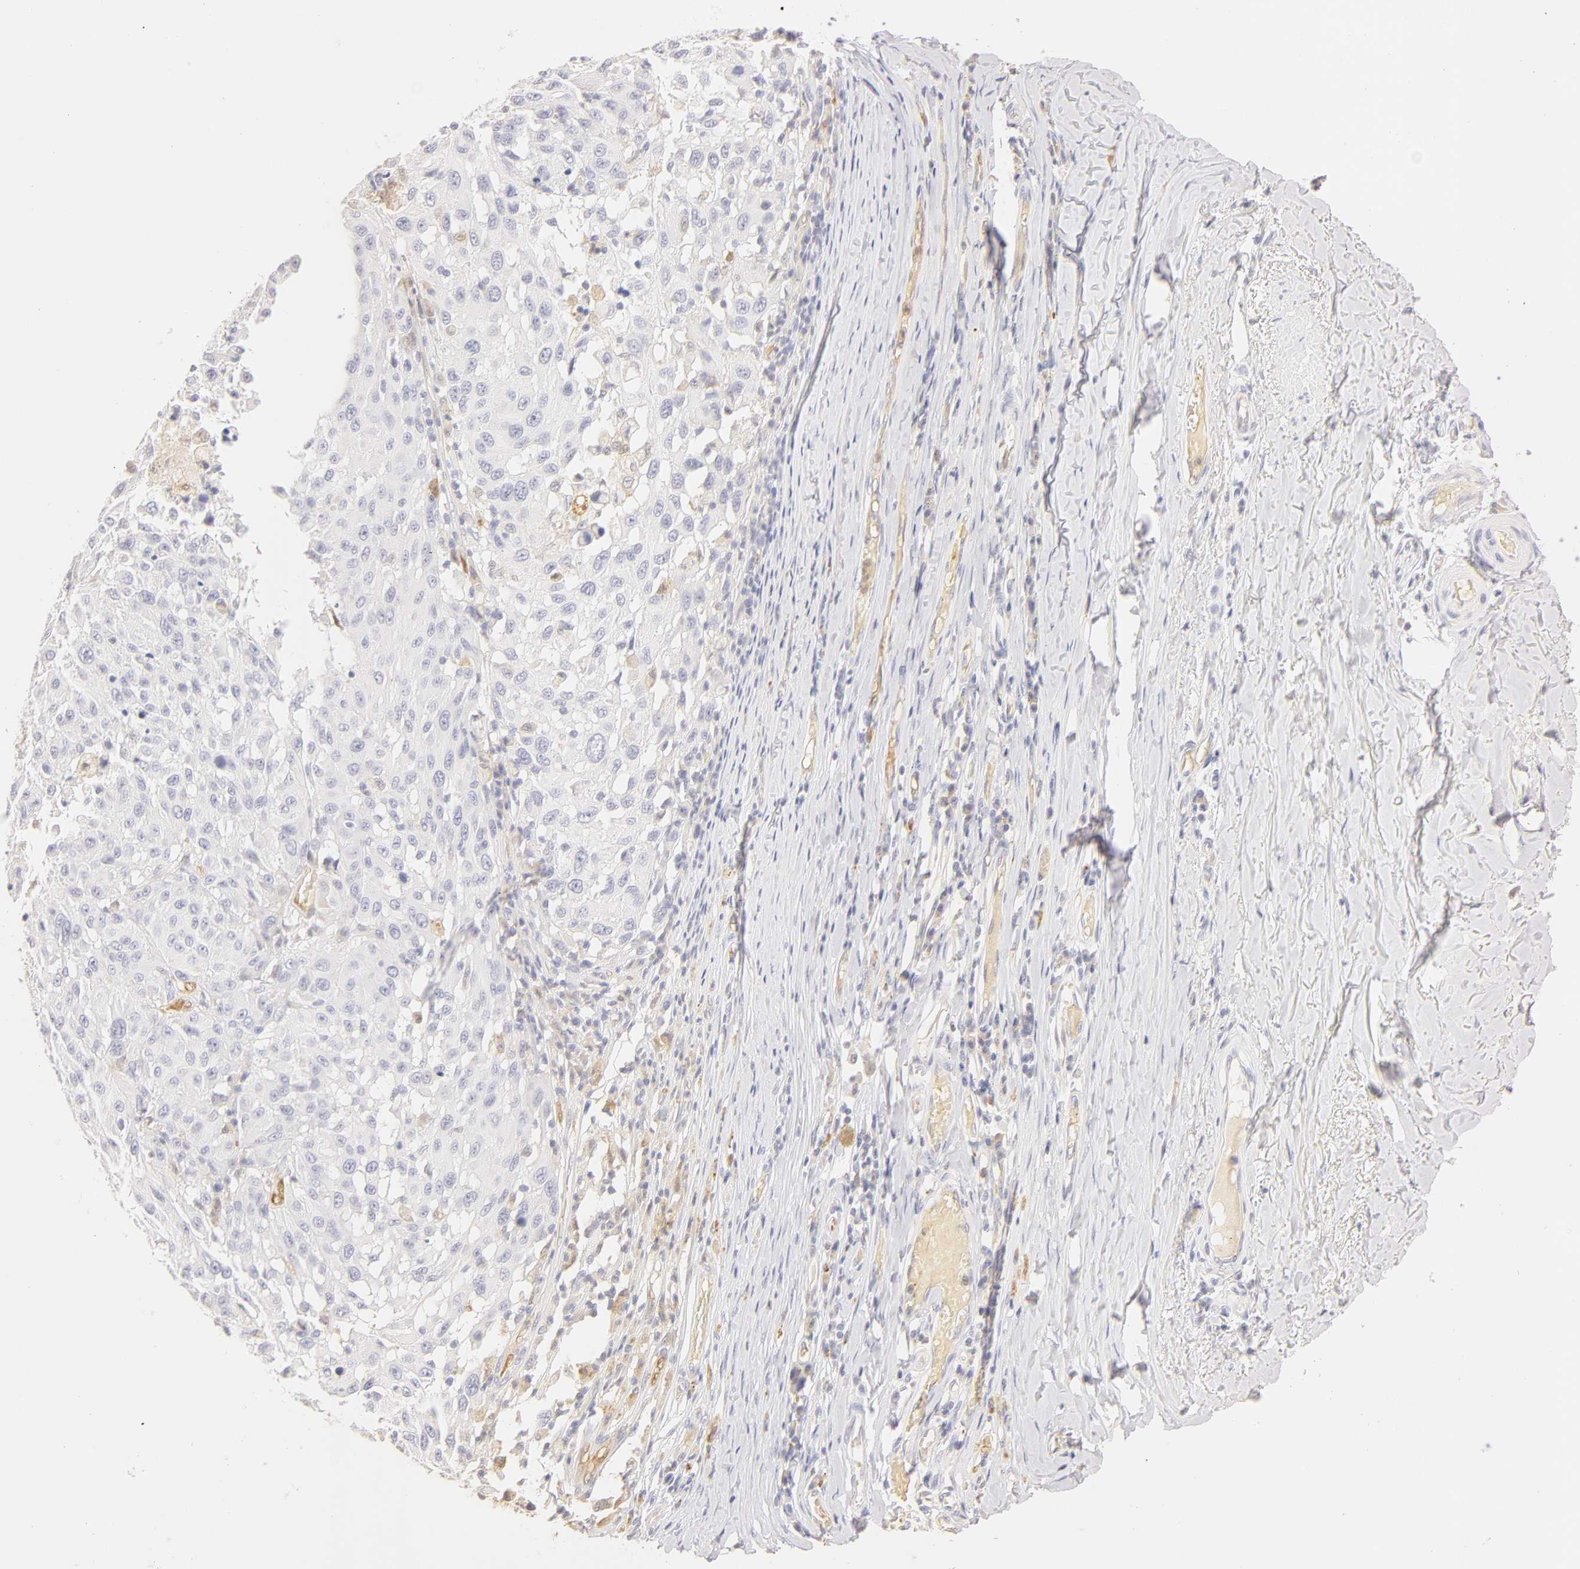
{"staining": {"intensity": "negative", "quantity": "none", "location": "none"}, "tissue": "melanoma", "cell_type": "Tumor cells", "image_type": "cancer", "snomed": [{"axis": "morphology", "description": "Malignant melanoma, NOS"}, {"axis": "topography", "description": "Skin"}], "caption": "Immunohistochemistry (IHC) histopathology image of neoplastic tissue: melanoma stained with DAB demonstrates no significant protein positivity in tumor cells.", "gene": "CA2", "patient": {"sex": "female", "age": 77}}